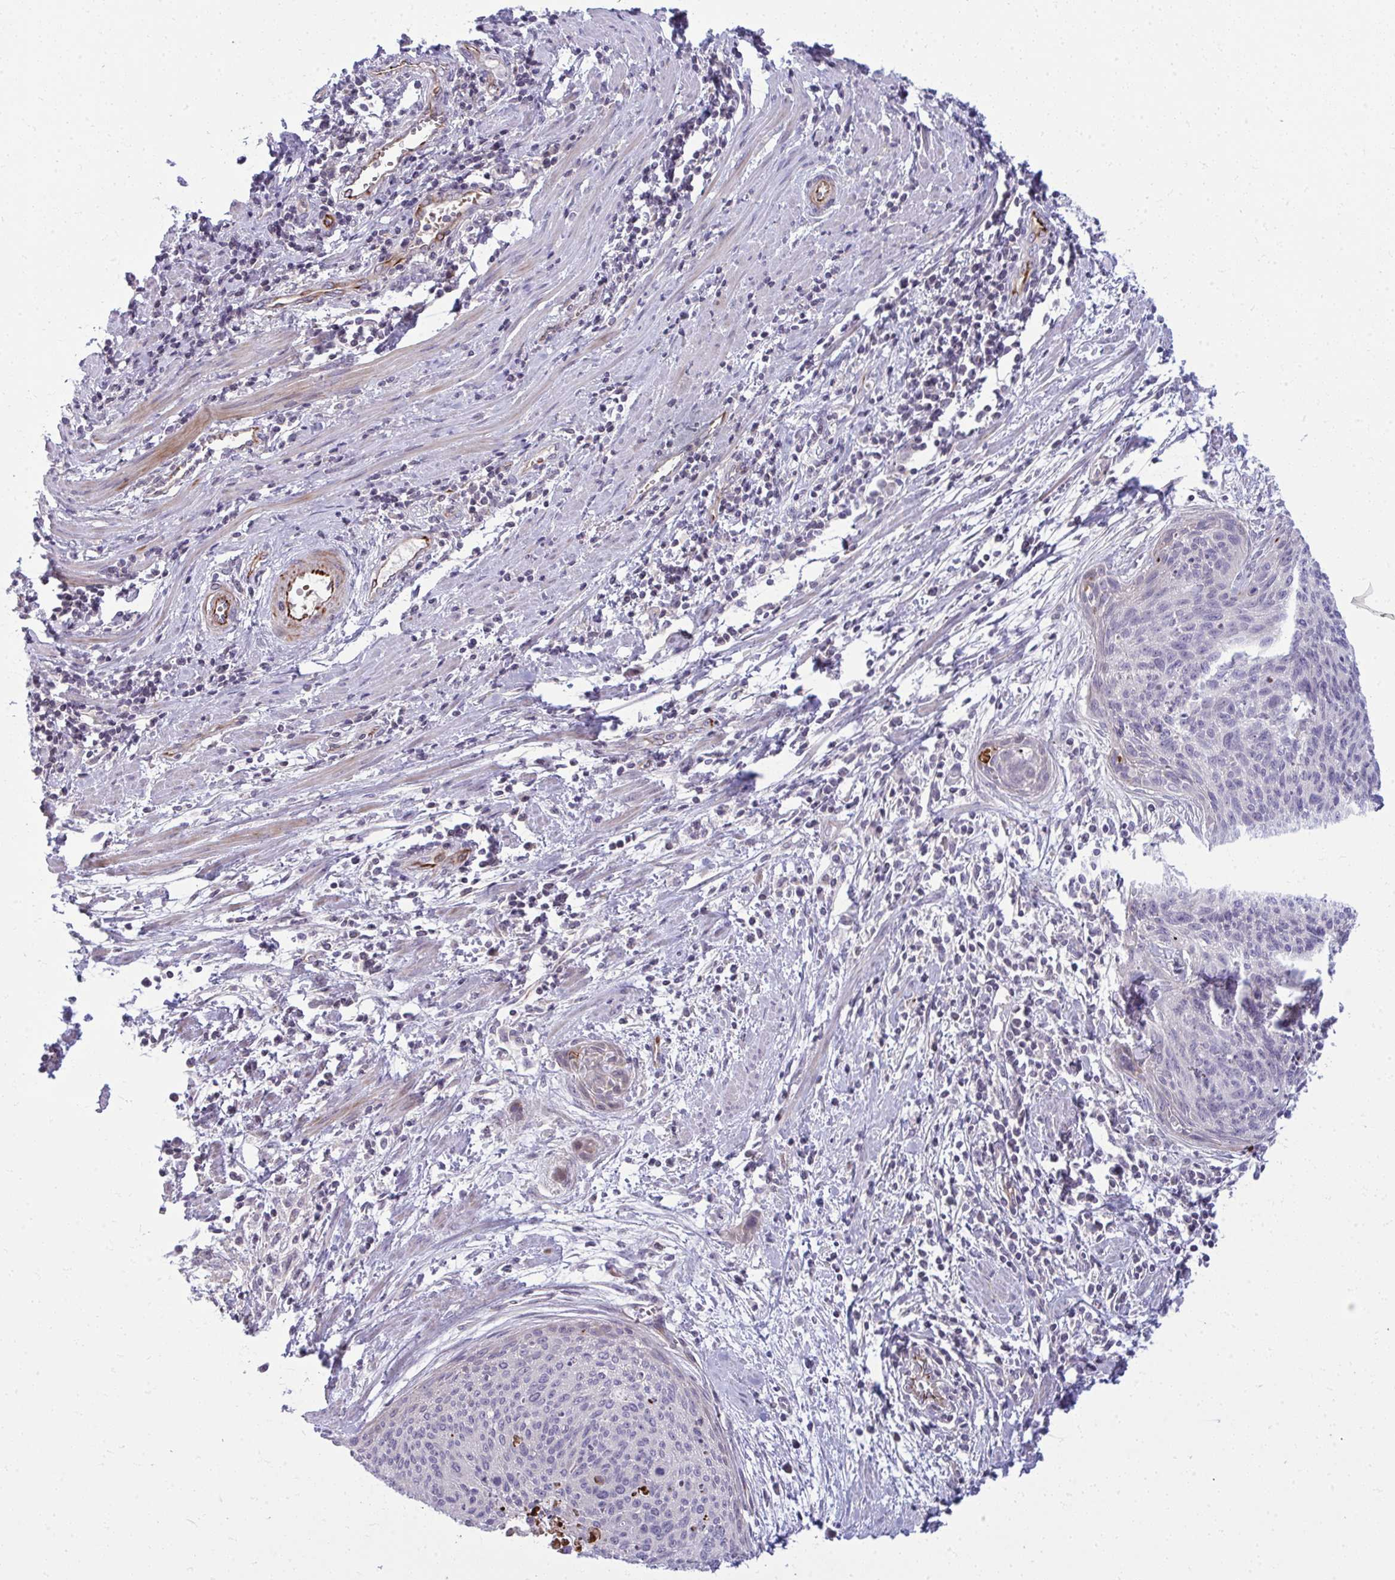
{"staining": {"intensity": "negative", "quantity": "none", "location": "none"}, "tissue": "cervical cancer", "cell_type": "Tumor cells", "image_type": "cancer", "snomed": [{"axis": "morphology", "description": "Squamous cell carcinoma, NOS"}, {"axis": "topography", "description": "Cervix"}], "caption": "This is an IHC image of human cervical cancer. There is no staining in tumor cells.", "gene": "SLC14A1", "patient": {"sex": "female", "age": 55}}